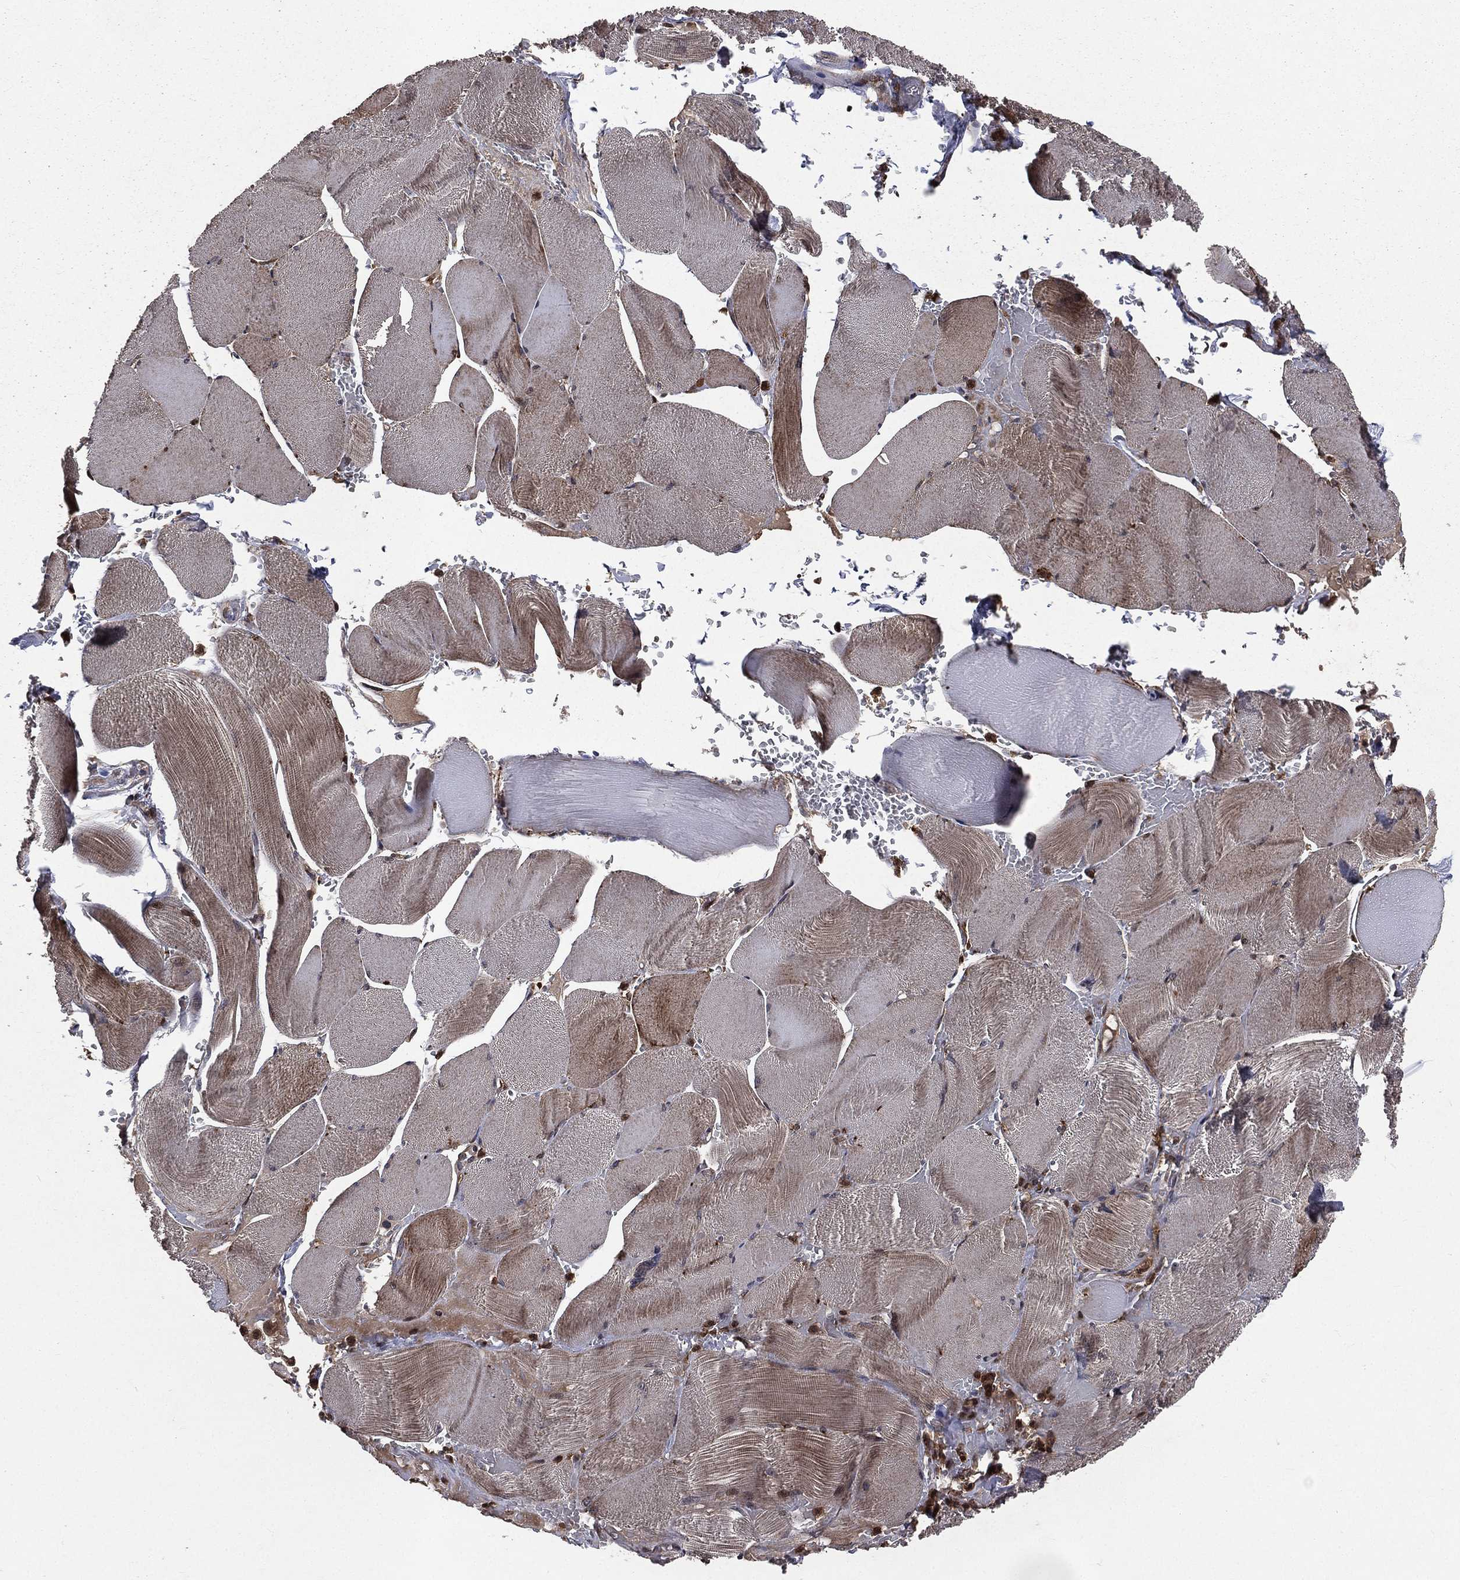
{"staining": {"intensity": "weak", "quantity": "25%-75%", "location": "cytoplasmic/membranous"}, "tissue": "skeletal muscle", "cell_type": "Myocytes", "image_type": "normal", "snomed": [{"axis": "morphology", "description": "Normal tissue, NOS"}, {"axis": "topography", "description": "Skeletal muscle"}], "caption": "A high-resolution histopathology image shows immunohistochemistry (IHC) staining of unremarkable skeletal muscle, which displays weak cytoplasmic/membranous staining in about 25%-75% of myocytes. (DAB (3,3'-diaminobenzidine) = brown stain, brightfield microscopy at high magnification).", "gene": "LENG8", "patient": {"sex": "male", "age": 56}}